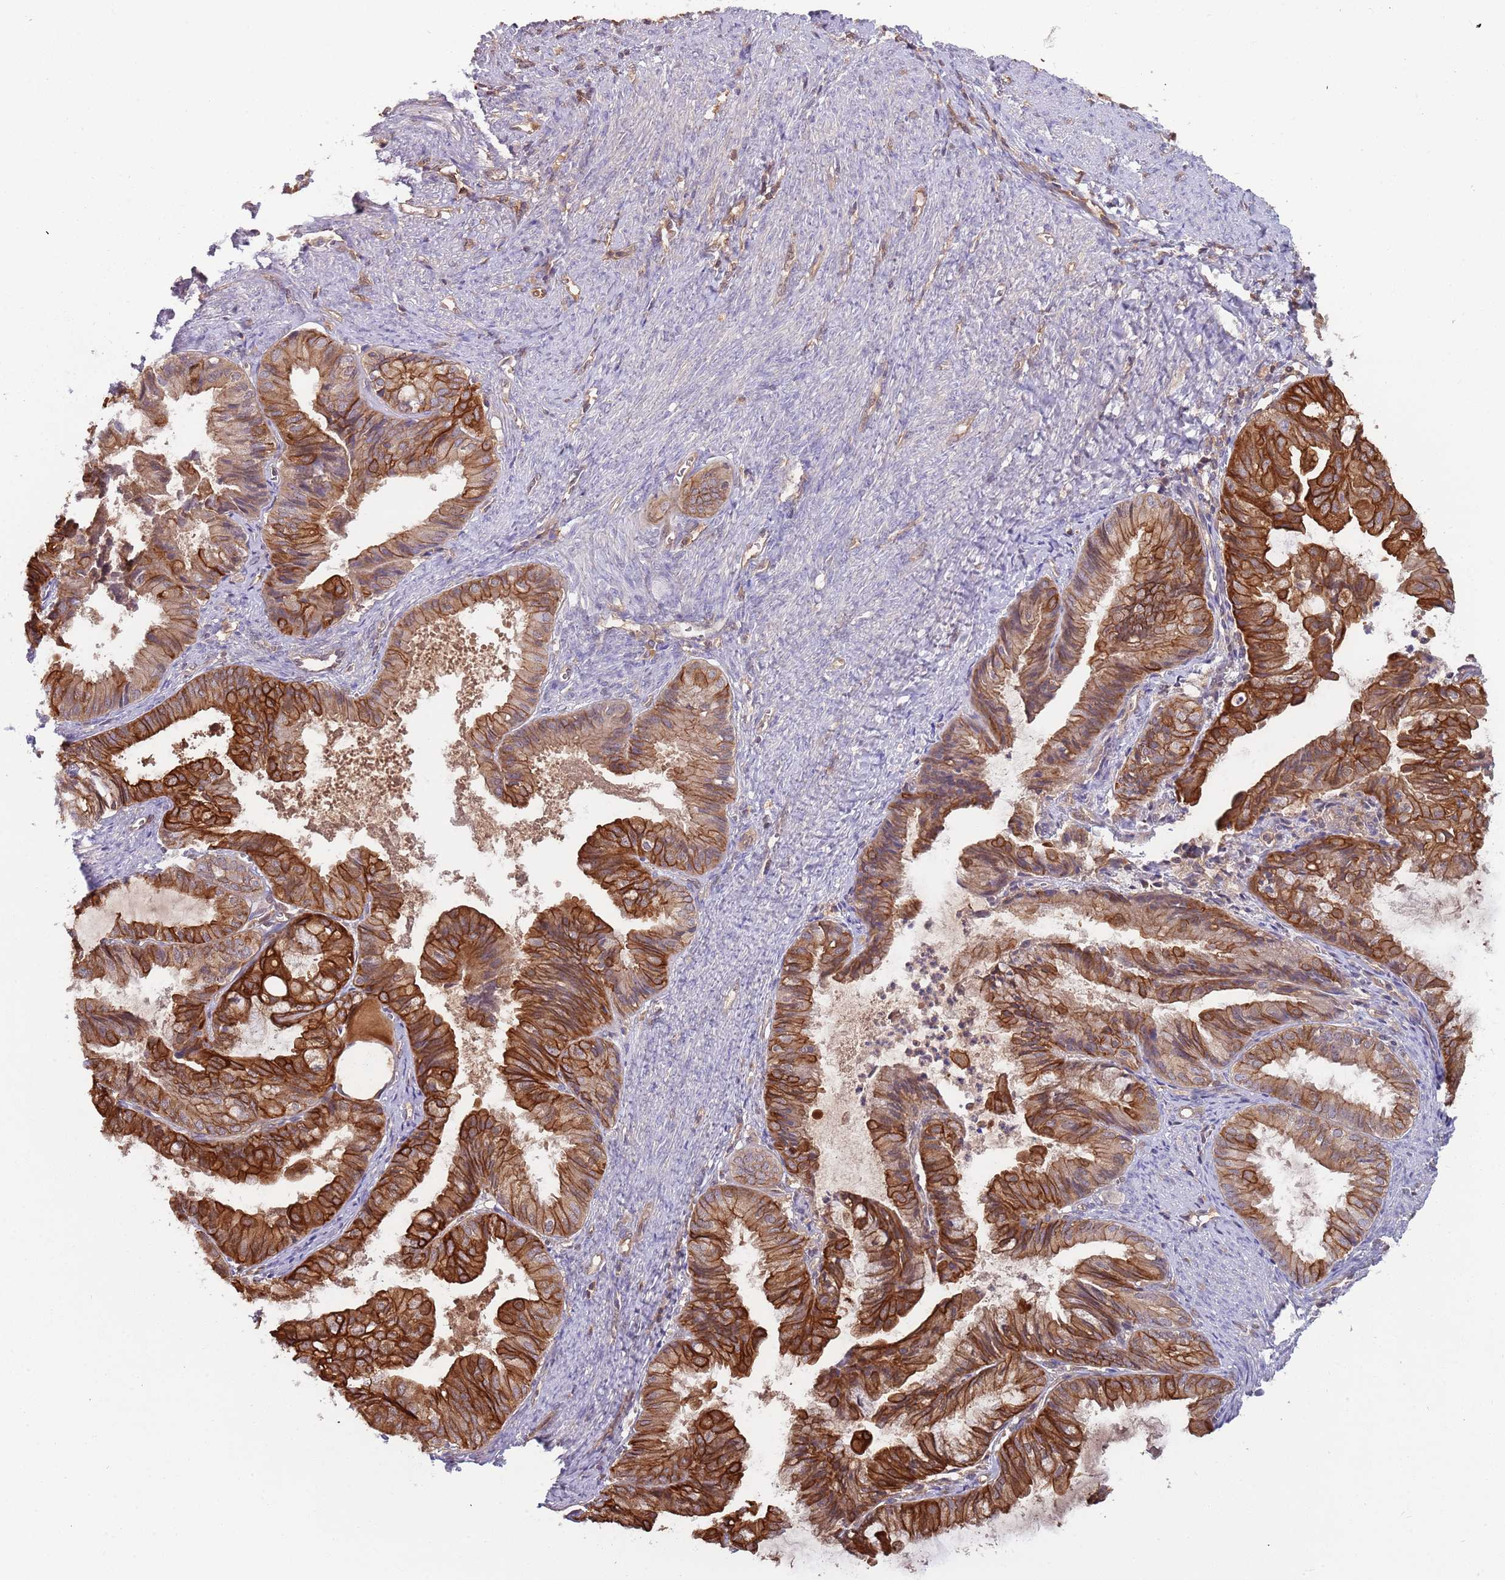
{"staining": {"intensity": "strong", "quantity": "25%-75%", "location": "cytoplasmic/membranous"}, "tissue": "endometrial cancer", "cell_type": "Tumor cells", "image_type": "cancer", "snomed": [{"axis": "morphology", "description": "Adenocarcinoma, NOS"}, {"axis": "topography", "description": "Endometrium"}], "caption": "Protein positivity by immunohistochemistry (IHC) shows strong cytoplasmic/membranous staining in approximately 25%-75% of tumor cells in endometrial cancer.", "gene": "GSDMD", "patient": {"sex": "female", "age": 86}}